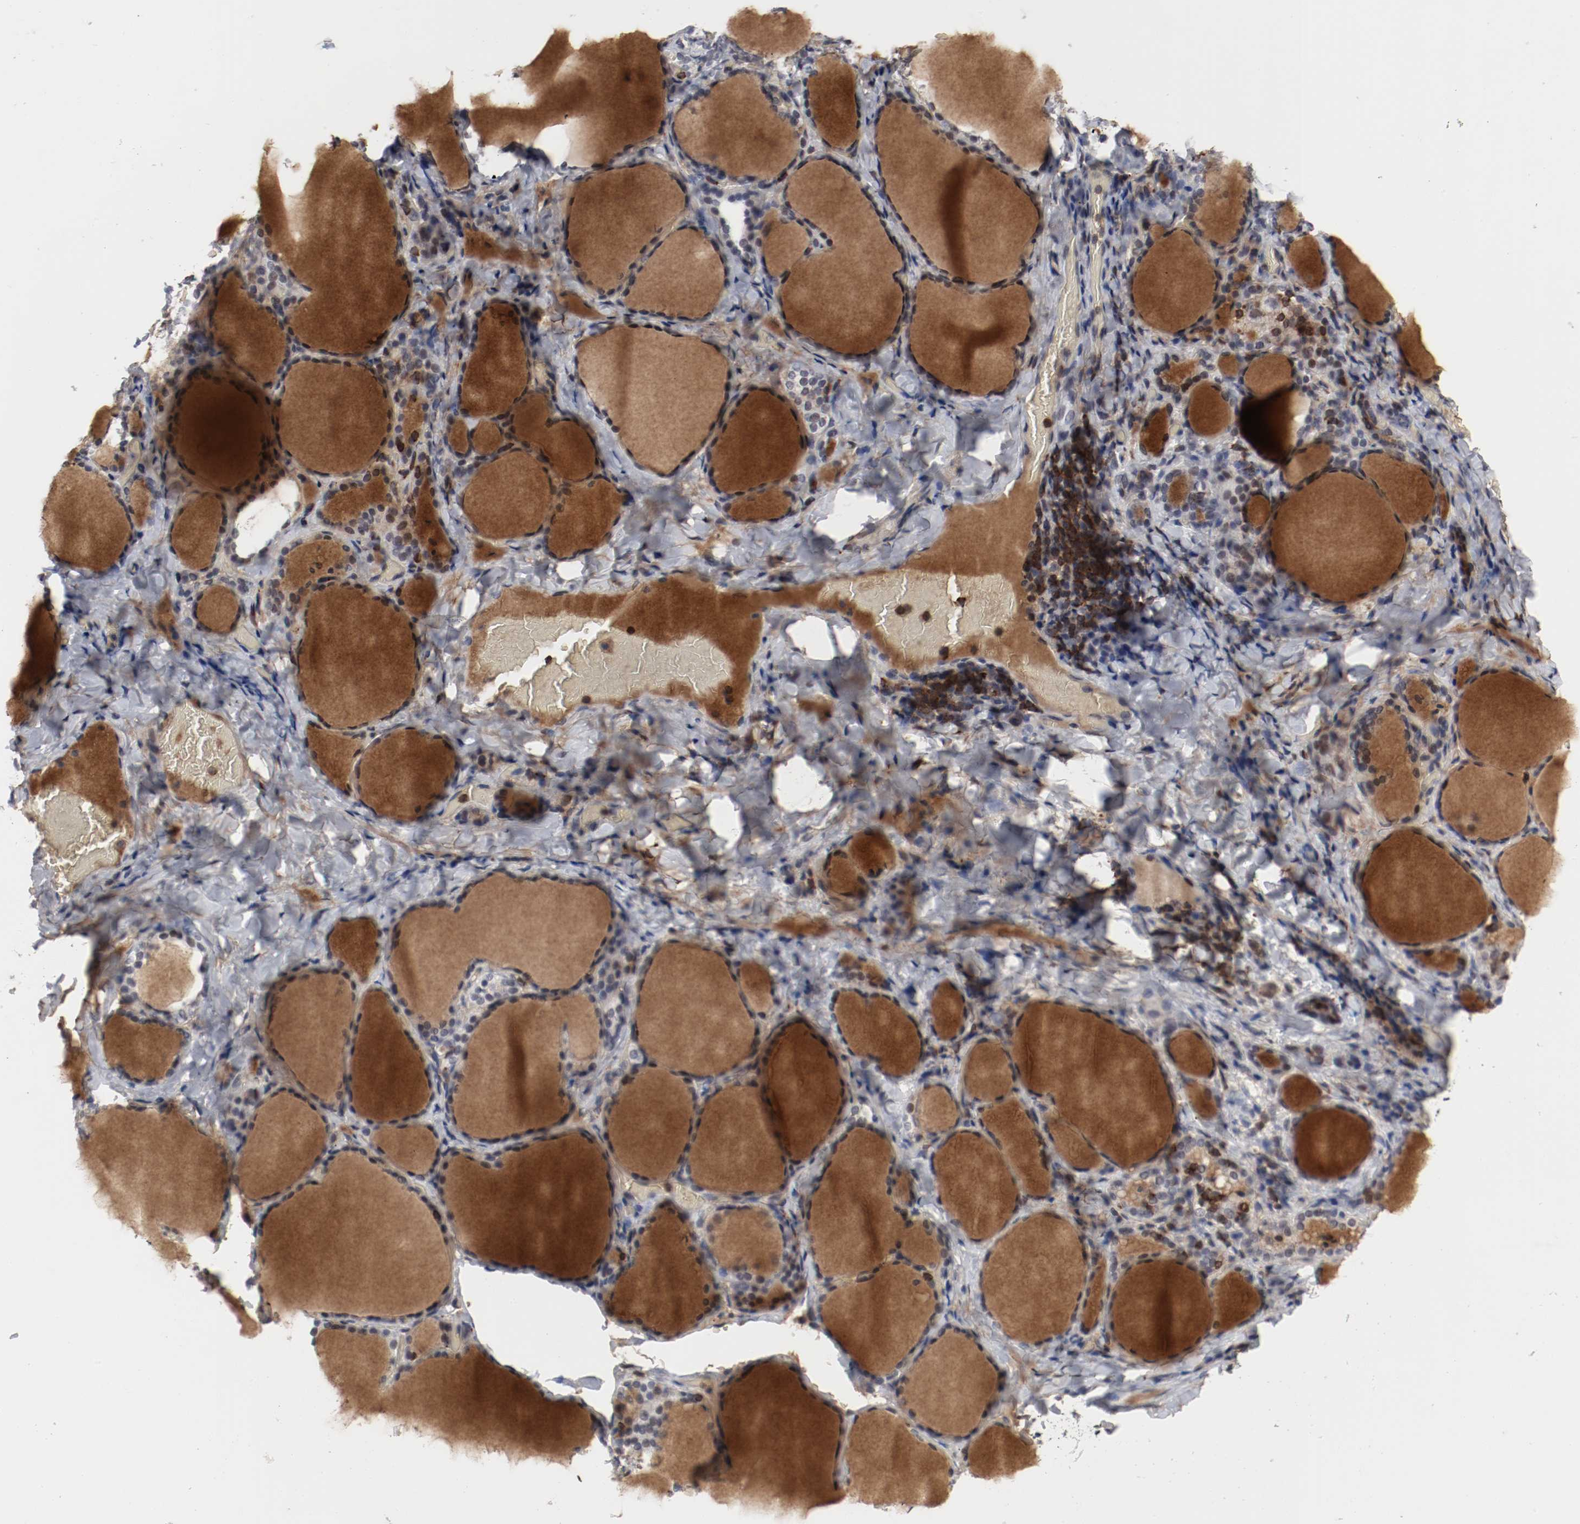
{"staining": {"intensity": "weak", "quantity": "<25%", "location": "nuclear"}, "tissue": "thyroid gland", "cell_type": "Glandular cells", "image_type": "normal", "snomed": [{"axis": "morphology", "description": "Normal tissue, NOS"}, {"axis": "morphology", "description": "Papillary adenocarcinoma, NOS"}, {"axis": "topography", "description": "Thyroid gland"}], "caption": "A high-resolution photomicrograph shows IHC staining of unremarkable thyroid gland, which shows no significant staining in glandular cells.", "gene": "JUND", "patient": {"sex": "female", "age": 30}}